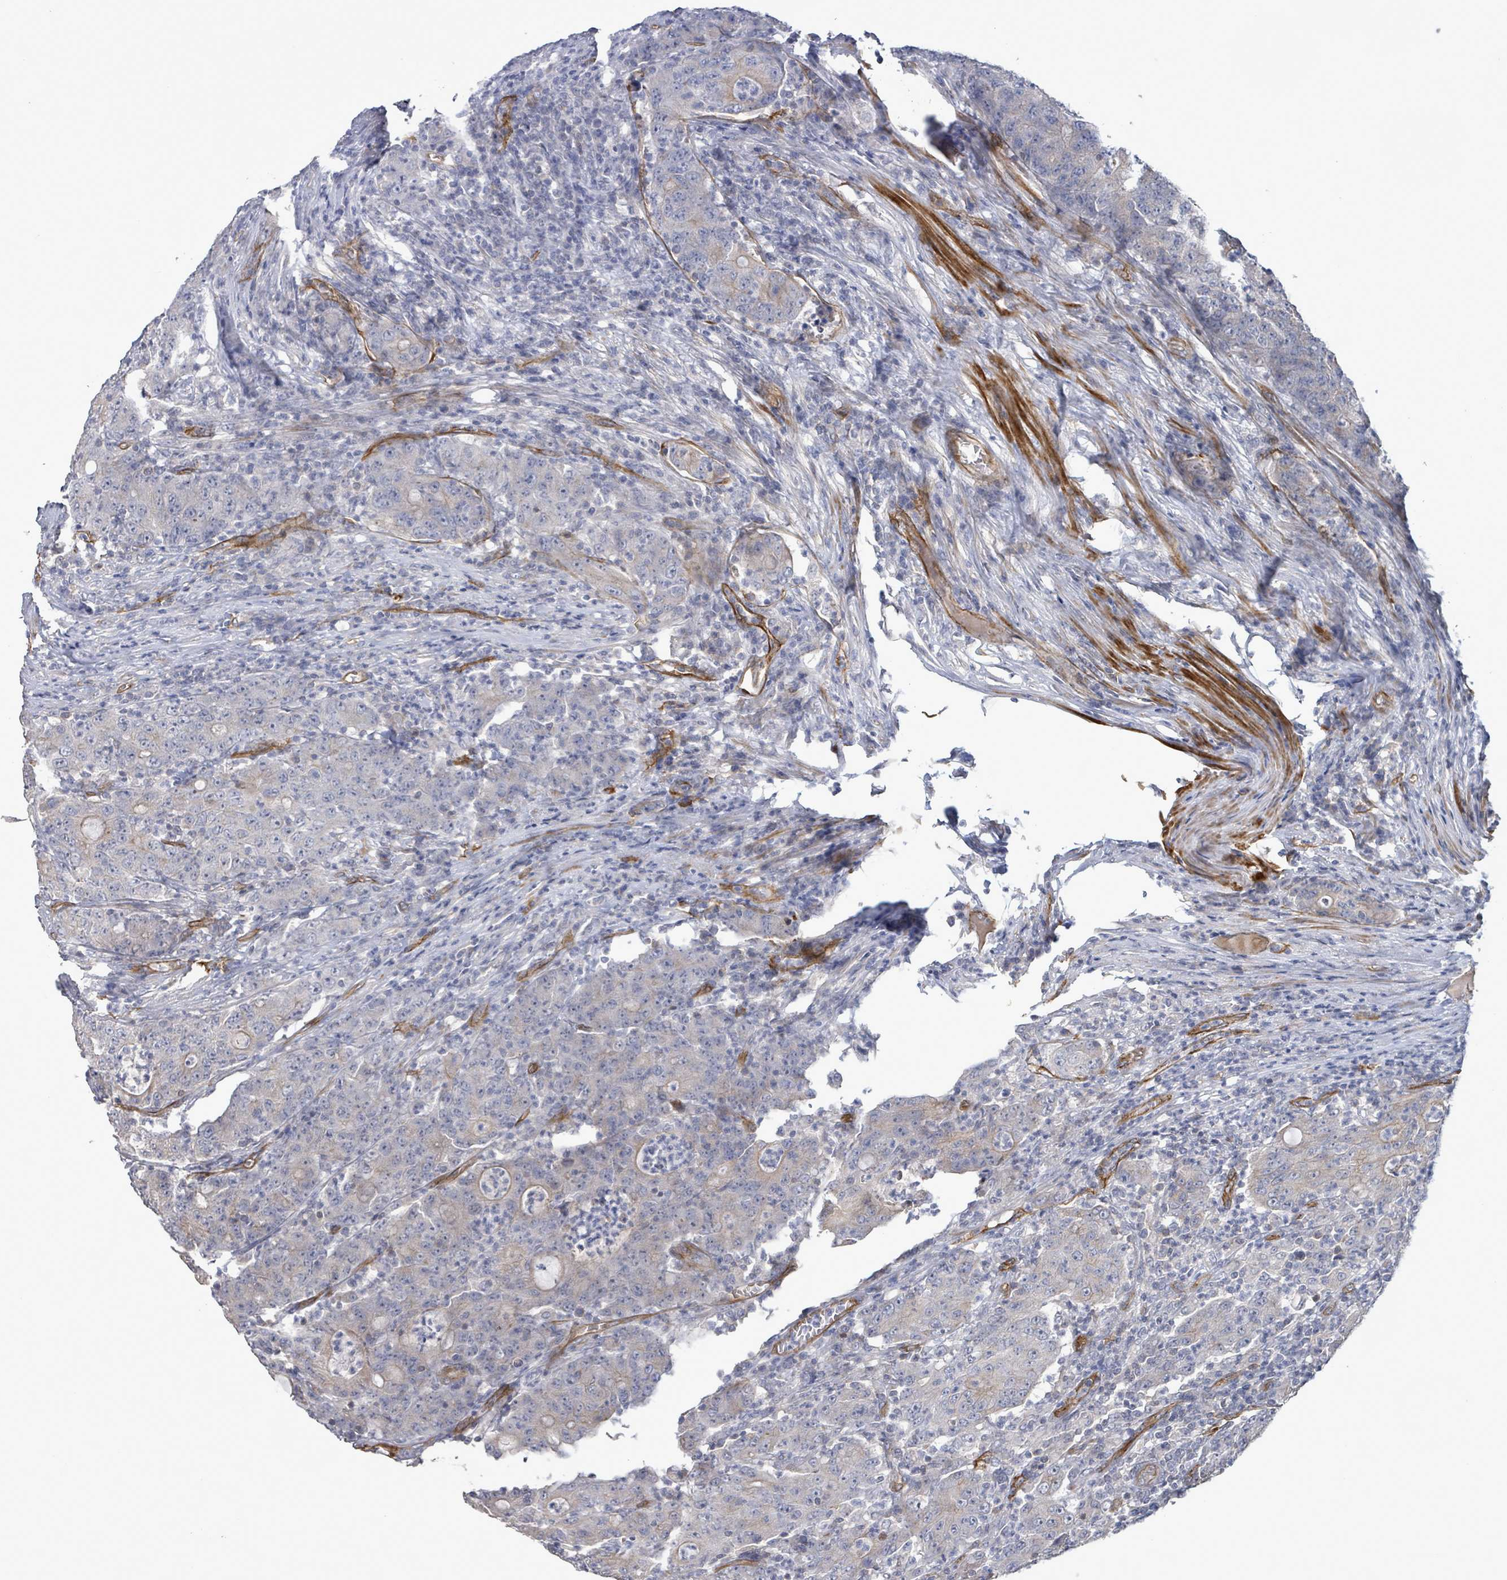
{"staining": {"intensity": "negative", "quantity": "none", "location": "none"}, "tissue": "colorectal cancer", "cell_type": "Tumor cells", "image_type": "cancer", "snomed": [{"axis": "morphology", "description": "Adenocarcinoma, NOS"}, {"axis": "topography", "description": "Colon"}], "caption": "Immunohistochemistry (IHC) histopathology image of adenocarcinoma (colorectal) stained for a protein (brown), which demonstrates no positivity in tumor cells.", "gene": "KANK3", "patient": {"sex": "male", "age": 83}}